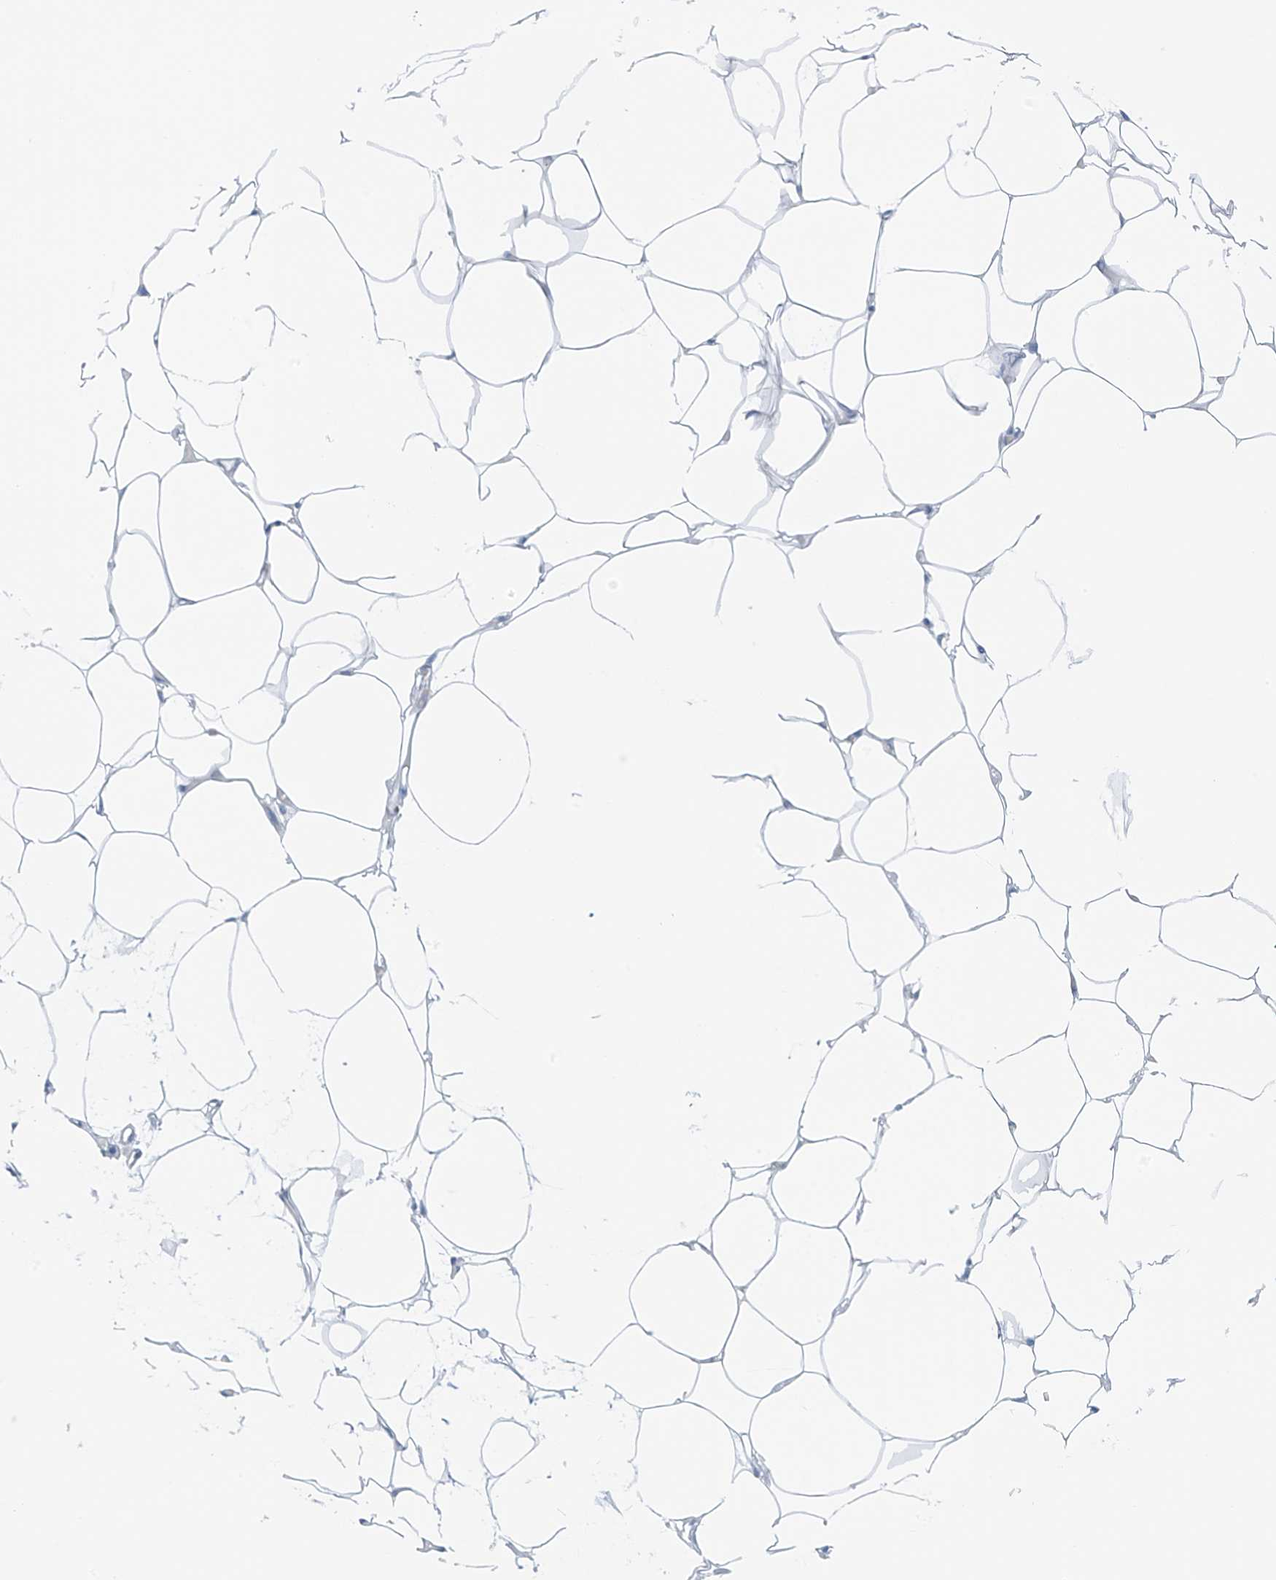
{"staining": {"intensity": "negative", "quantity": "none", "location": "none"}, "tissue": "adipose tissue", "cell_type": "Adipocytes", "image_type": "normal", "snomed": [{"axis": "morphology", "description": "Normal tissue, NOS"}, {"axis": "topography", "description": "Breast"}], "caption": "This is an immunohistochemistry (IHC) micrograph of unremarkable adipose tissue. There is no positivity in adipocytes.", "gene": "RCN2", "patient": {"sex": "female", "age": 23}}